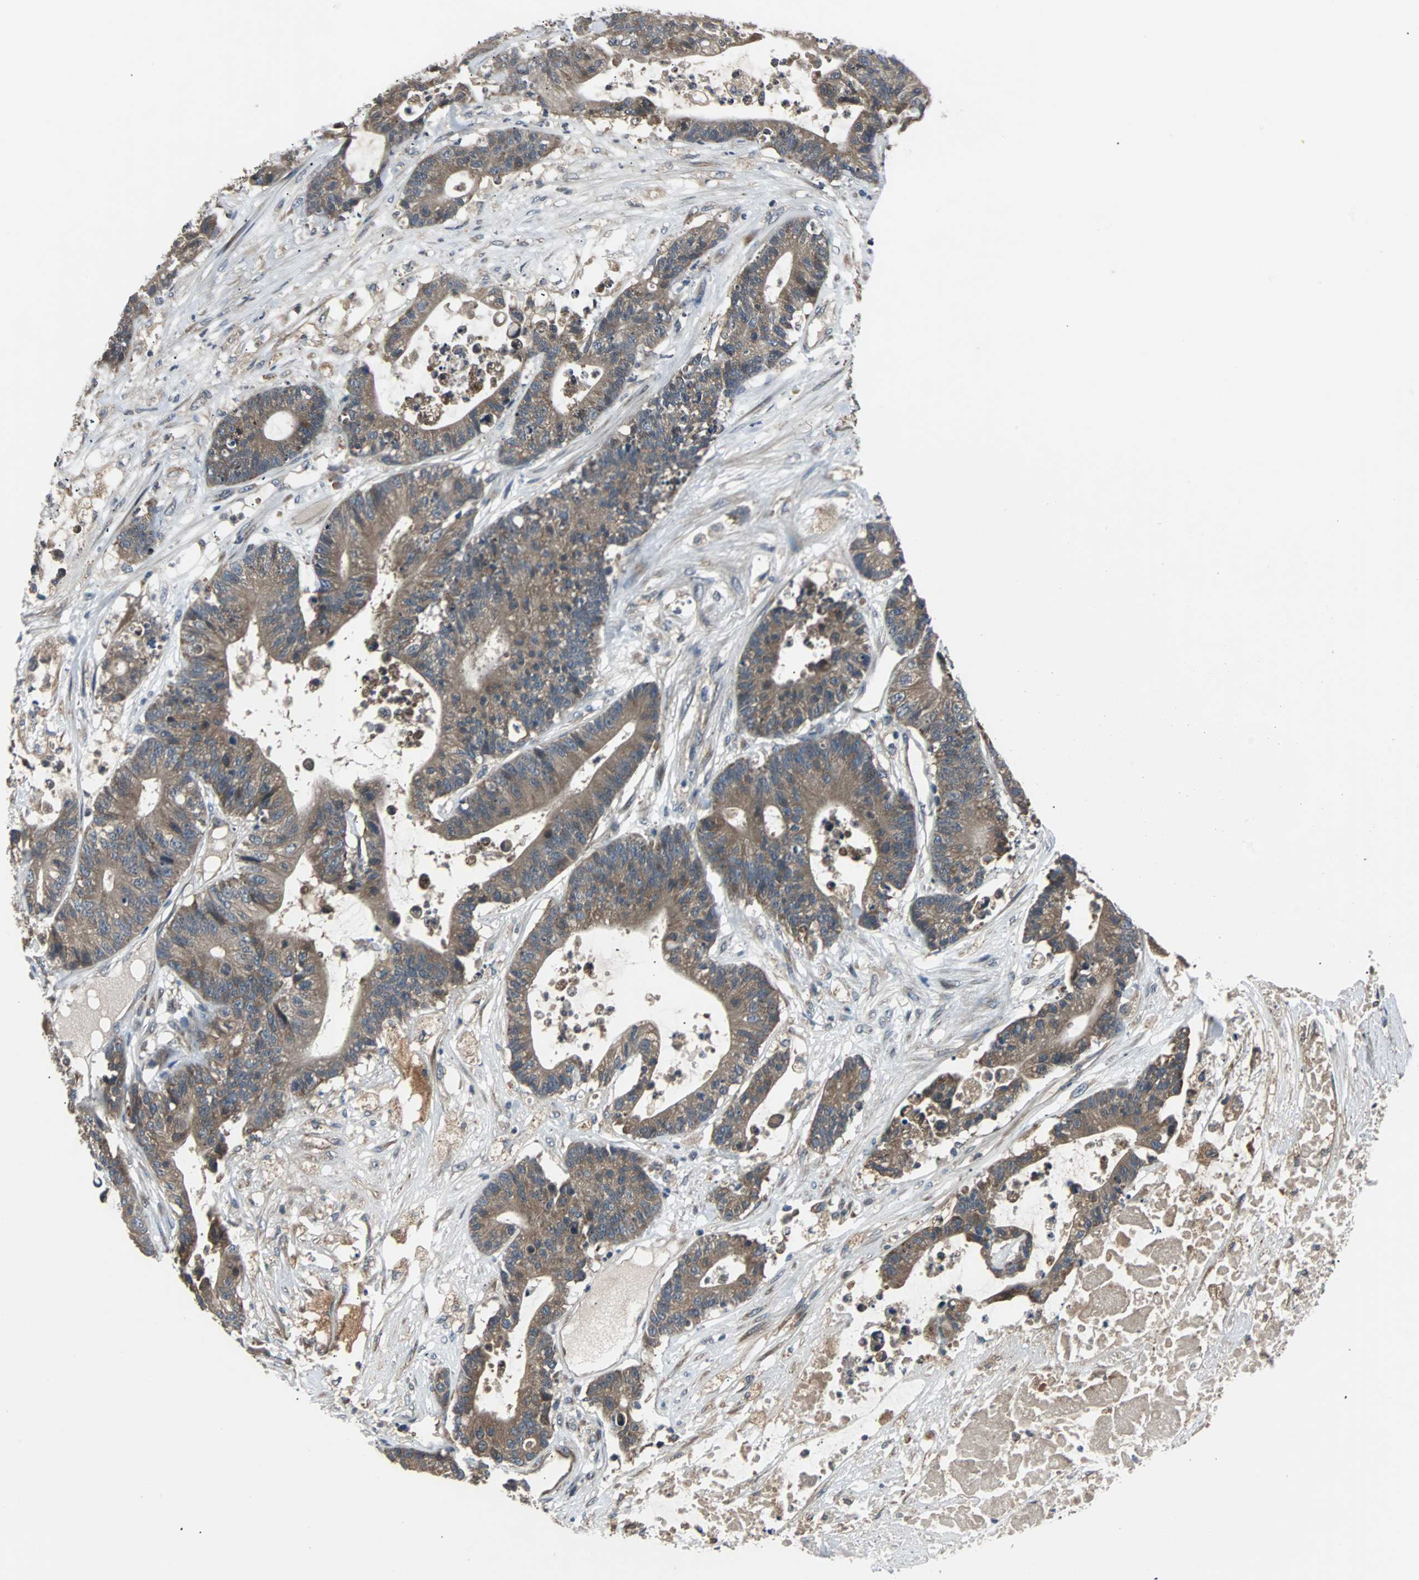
{"staining": {"intensity": "moderate", "quantity": "<25%", "location": "cytoplasmic/membranous"}, "tissue": "colorectal cancer", "cell_type": "Tumor cells", "image_type": "cancer", "snomed": [{"axis": "morphology", "description": "Adenocarcinoma, NOS"}, {"axis": "topography", "description": "Colon"}], "caption": "Moderate cytoplasmic/membranous expression for a protein is present in approximately <25% of tumor cells of colorectal adenocarcinoma using immunohistochemistry (IHC).", "gene": "ARF1", "patient": {"sex": "female", "age": 84}}